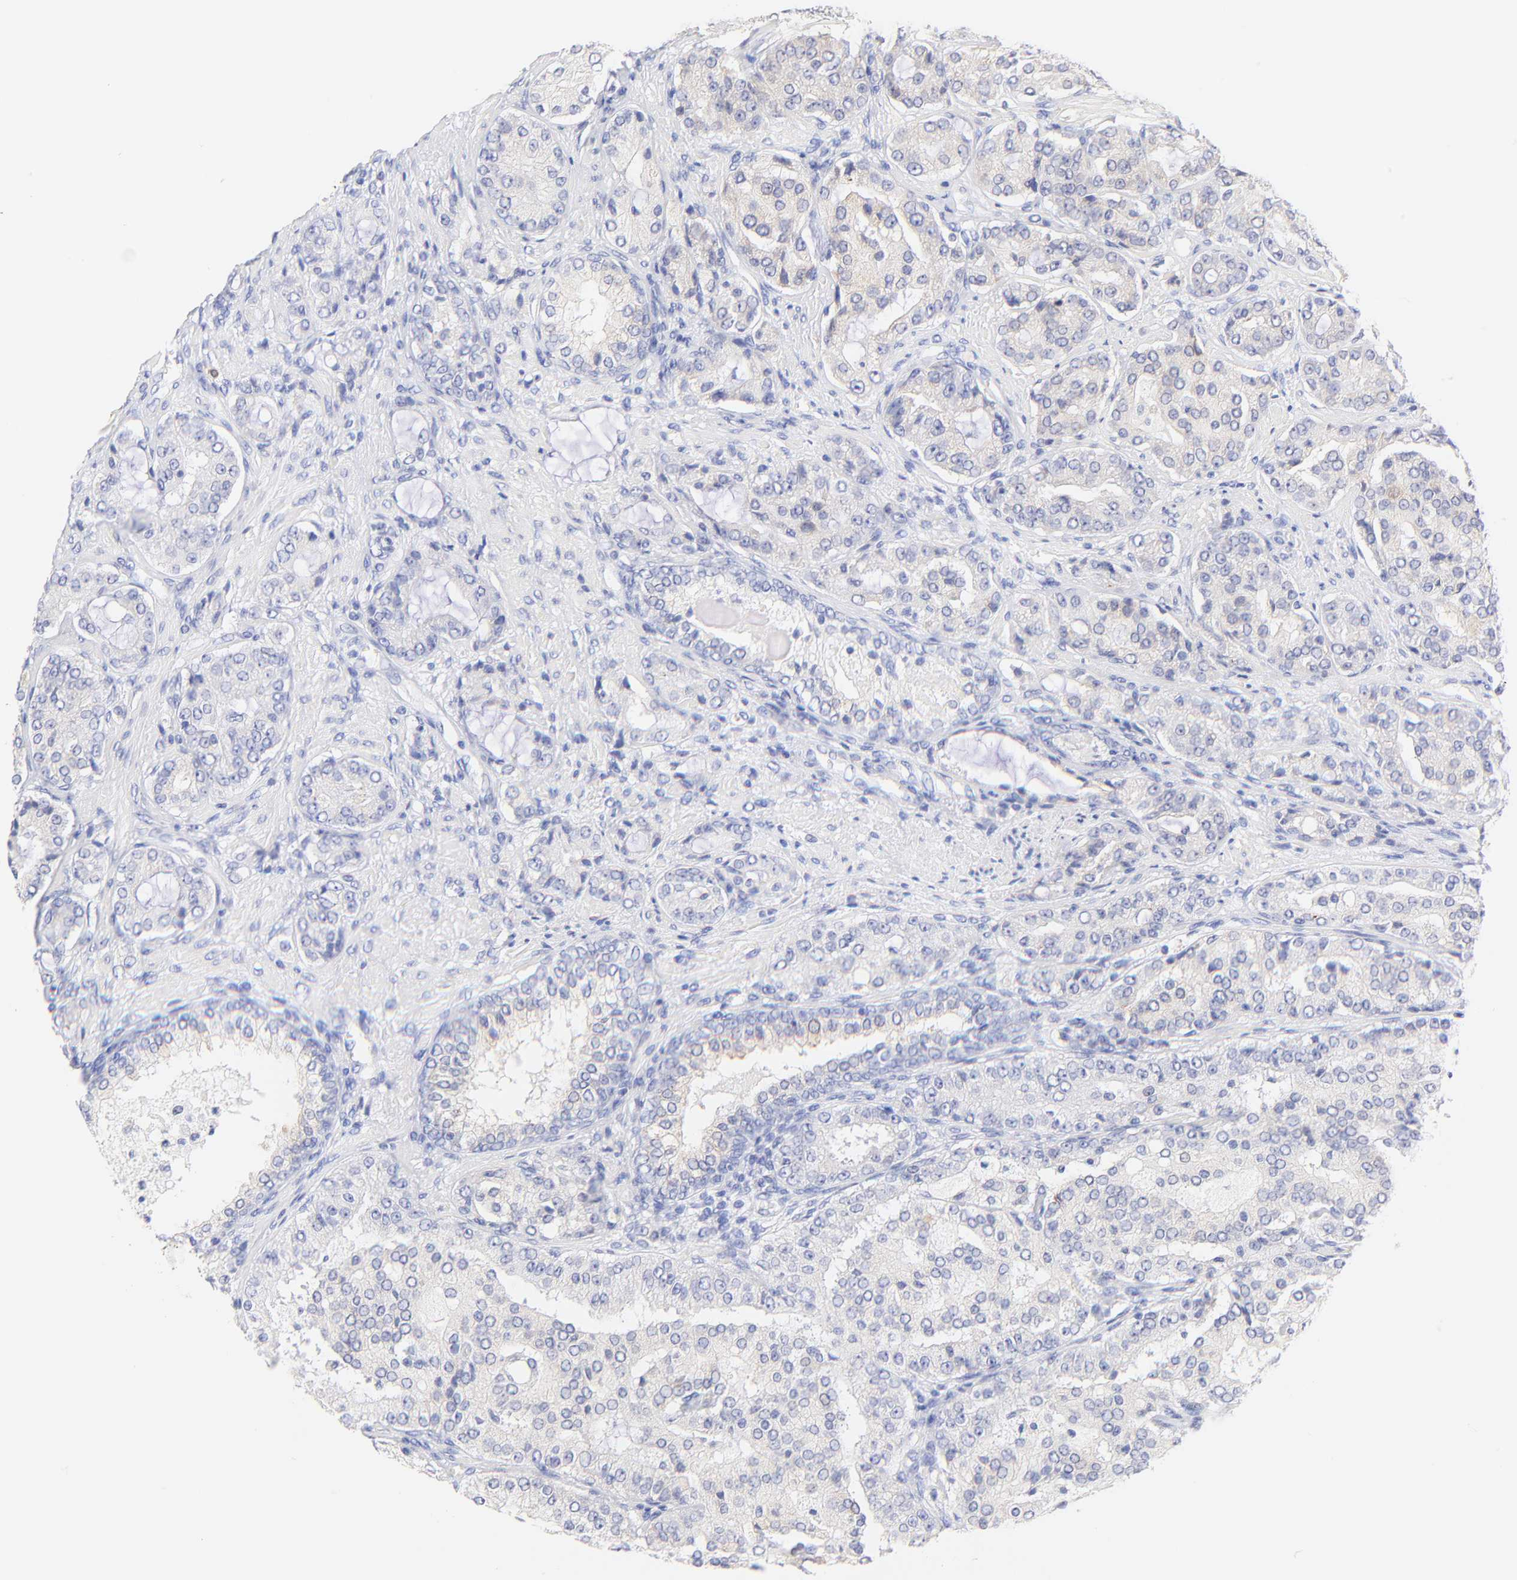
{"staining": {"intensity": "negative", "quantity": "none", "location": "none"}, "tissue": "prostate cancer", "cell_type": "Tumor cells", "image_type": "cancer", "snomed": [{"axis": "morphology", "description": "Adenocarcinoma, High grade"}, {"axis": "topography", "description": "Prostate"}], "caption": "DAB immunohistochemical staining of human prostate high-grade adenocarcinoma exhibits no significant positivity in tumor cells.", "gene": "EBP", "patient": {"sex": "male", "age": 72}}